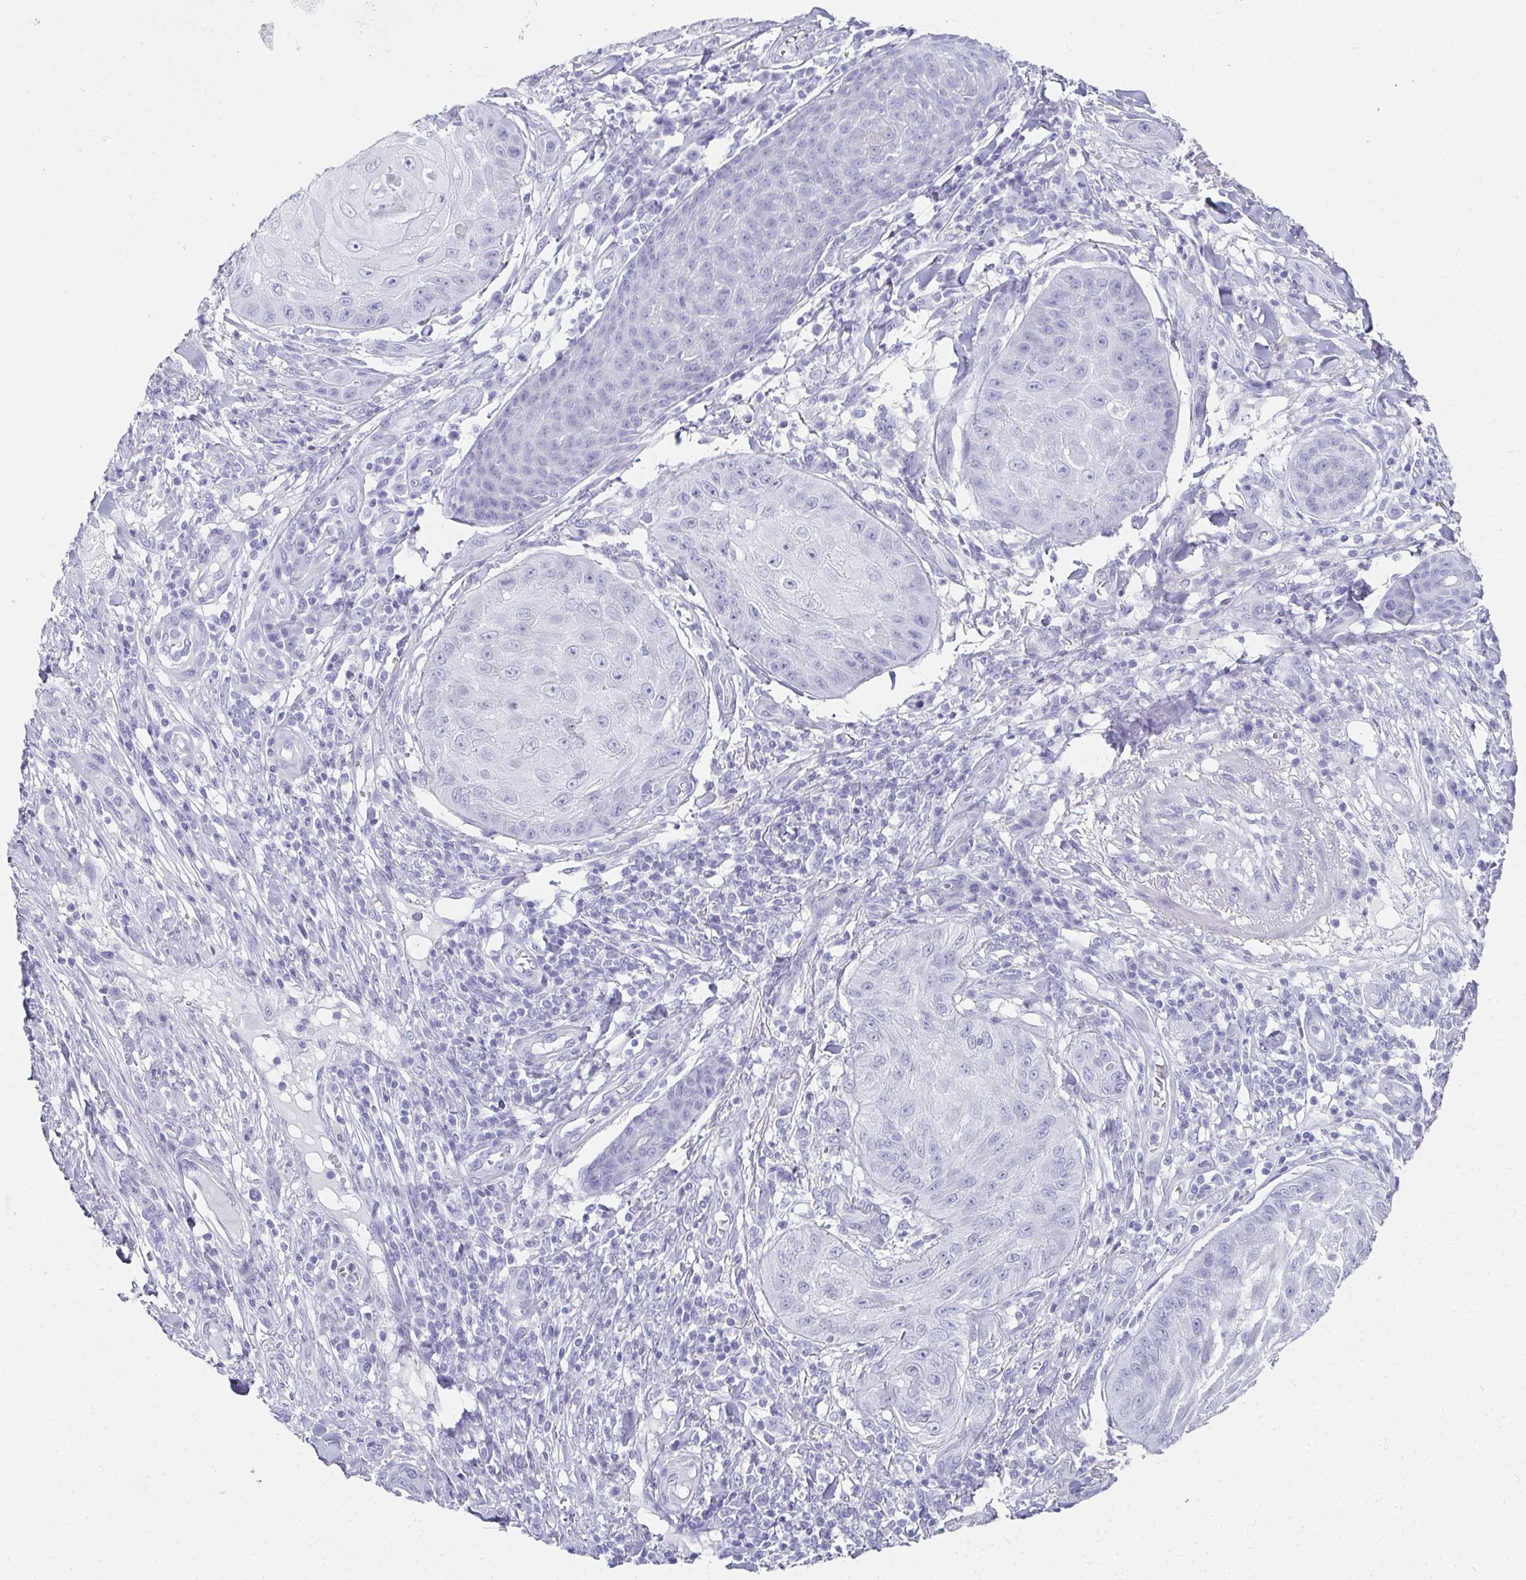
{"staining": {"intensity": "negative", "quantity": "none", "location": "none"}, "tissue": "skin cancer", "cell_type": "Tumor cells", "image_type": "cancer", "snomed": [{"axis": "morphology", "description": "Squamous cell carcinoma, NOS"}, {"axis": "topography", "description": "Skin"}], "caption": "Tumor cells are negative for brown protein staining in squamous cell carcinoma (skin).", "gene": "SYCP1", "patient": {"sex": "male", "age": 70}}